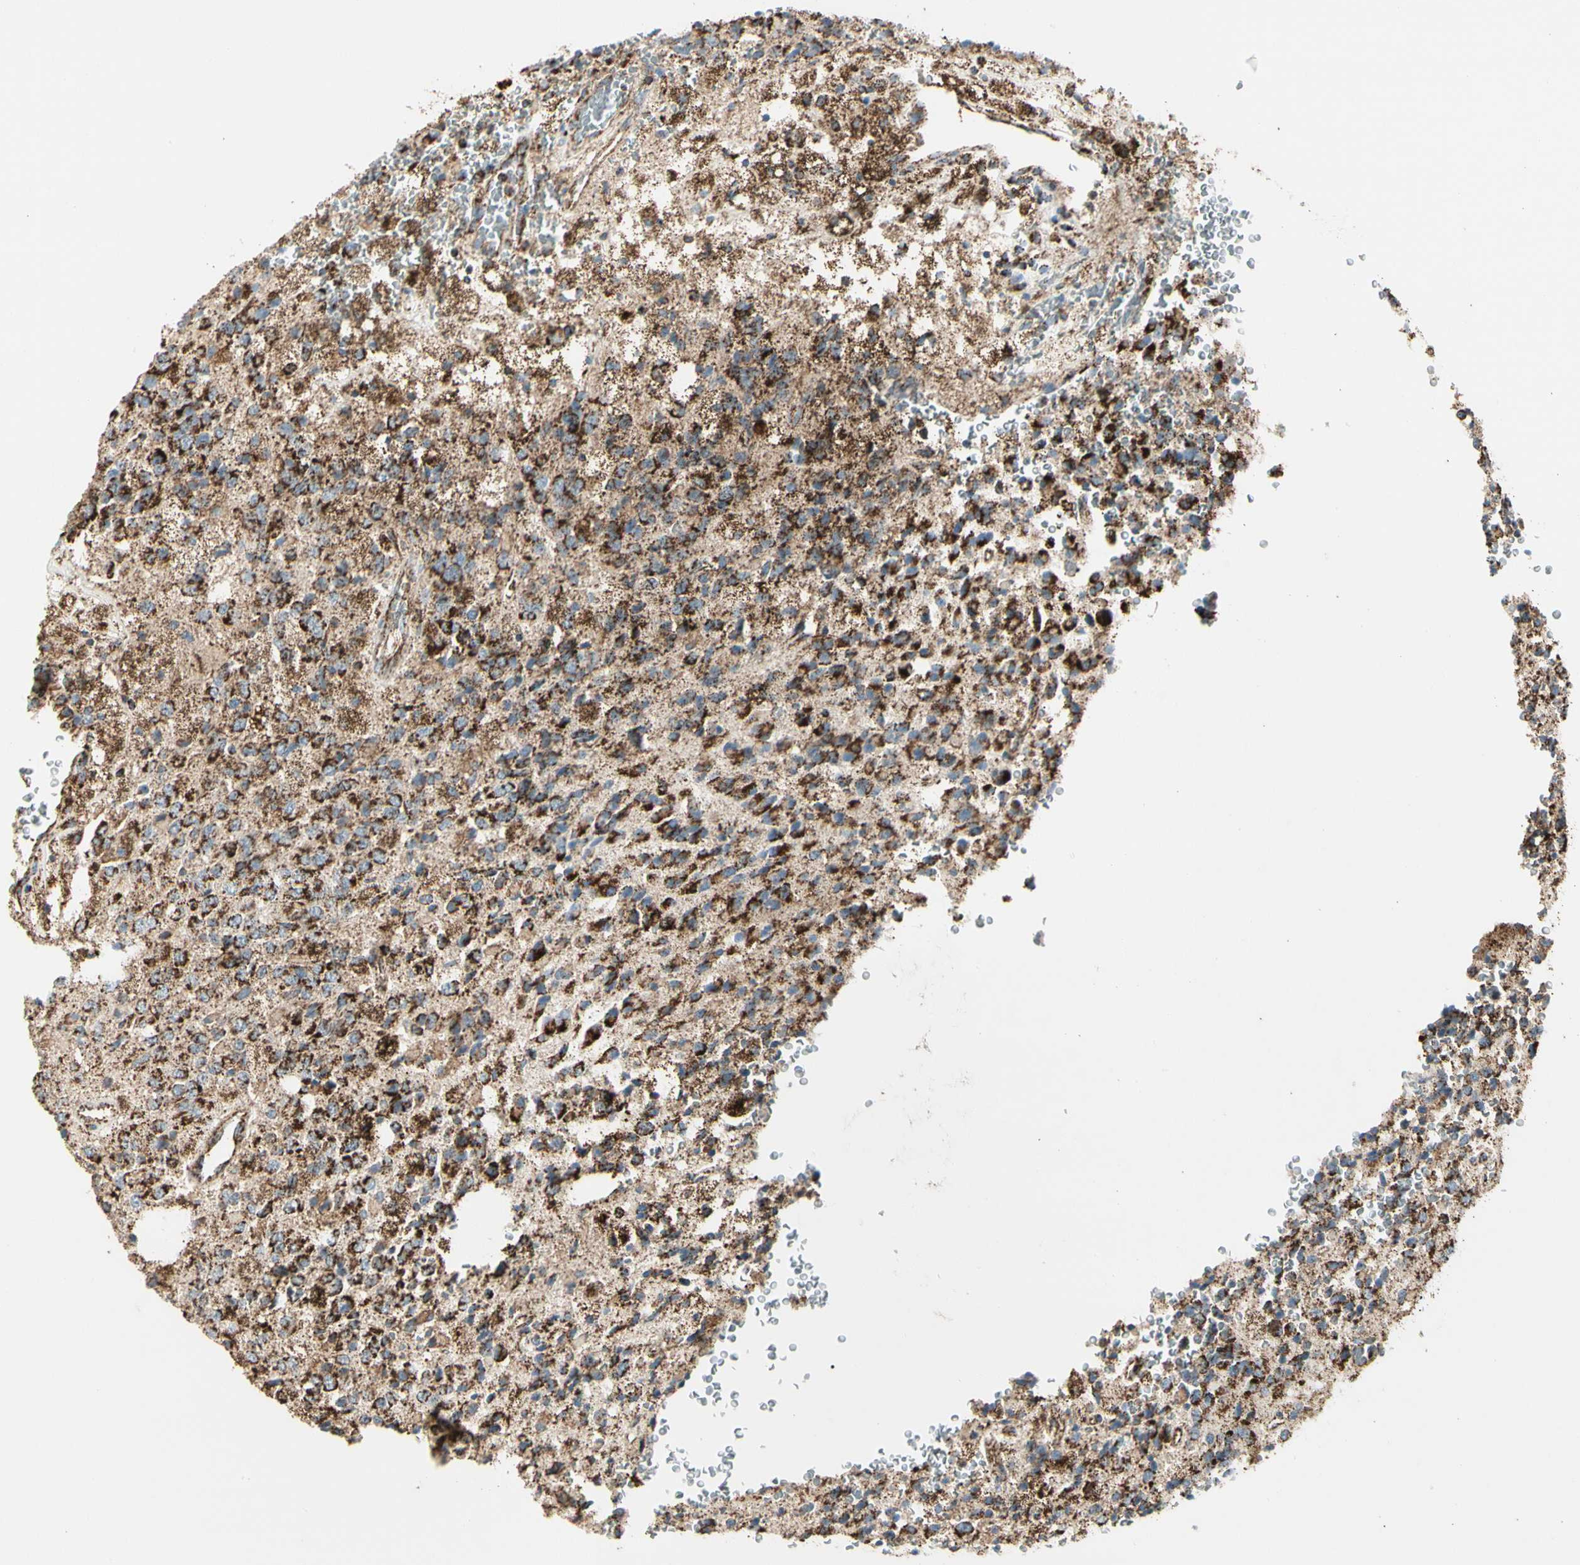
{"staining": {"intensity": "strong", "quantity": ">75%", "location": "cytoplasmic/membranous"}, "tissue": "glioma", "cell_type": "Tumor cells", "image_type": "cancer", "snomed": [{"axis": "morphology", "description": "Glioma, malignant, High grade"}, {"axis": "topography", "description": "pancreas cauda"}], "caption": "Protein positivity by immunohistochemistry (IHC) displays strong cytoplasmic/membranous positivity in about >75% of tumor cells in glioma. The protein of interest is stained brown, and the nuclei are stained in blue (DAB (3,3'-diaminobenzidine) IHC with brightfield microscopy, high magnification).", "gene": "ME2", "patient": {"sex": "male", "age": 60}}